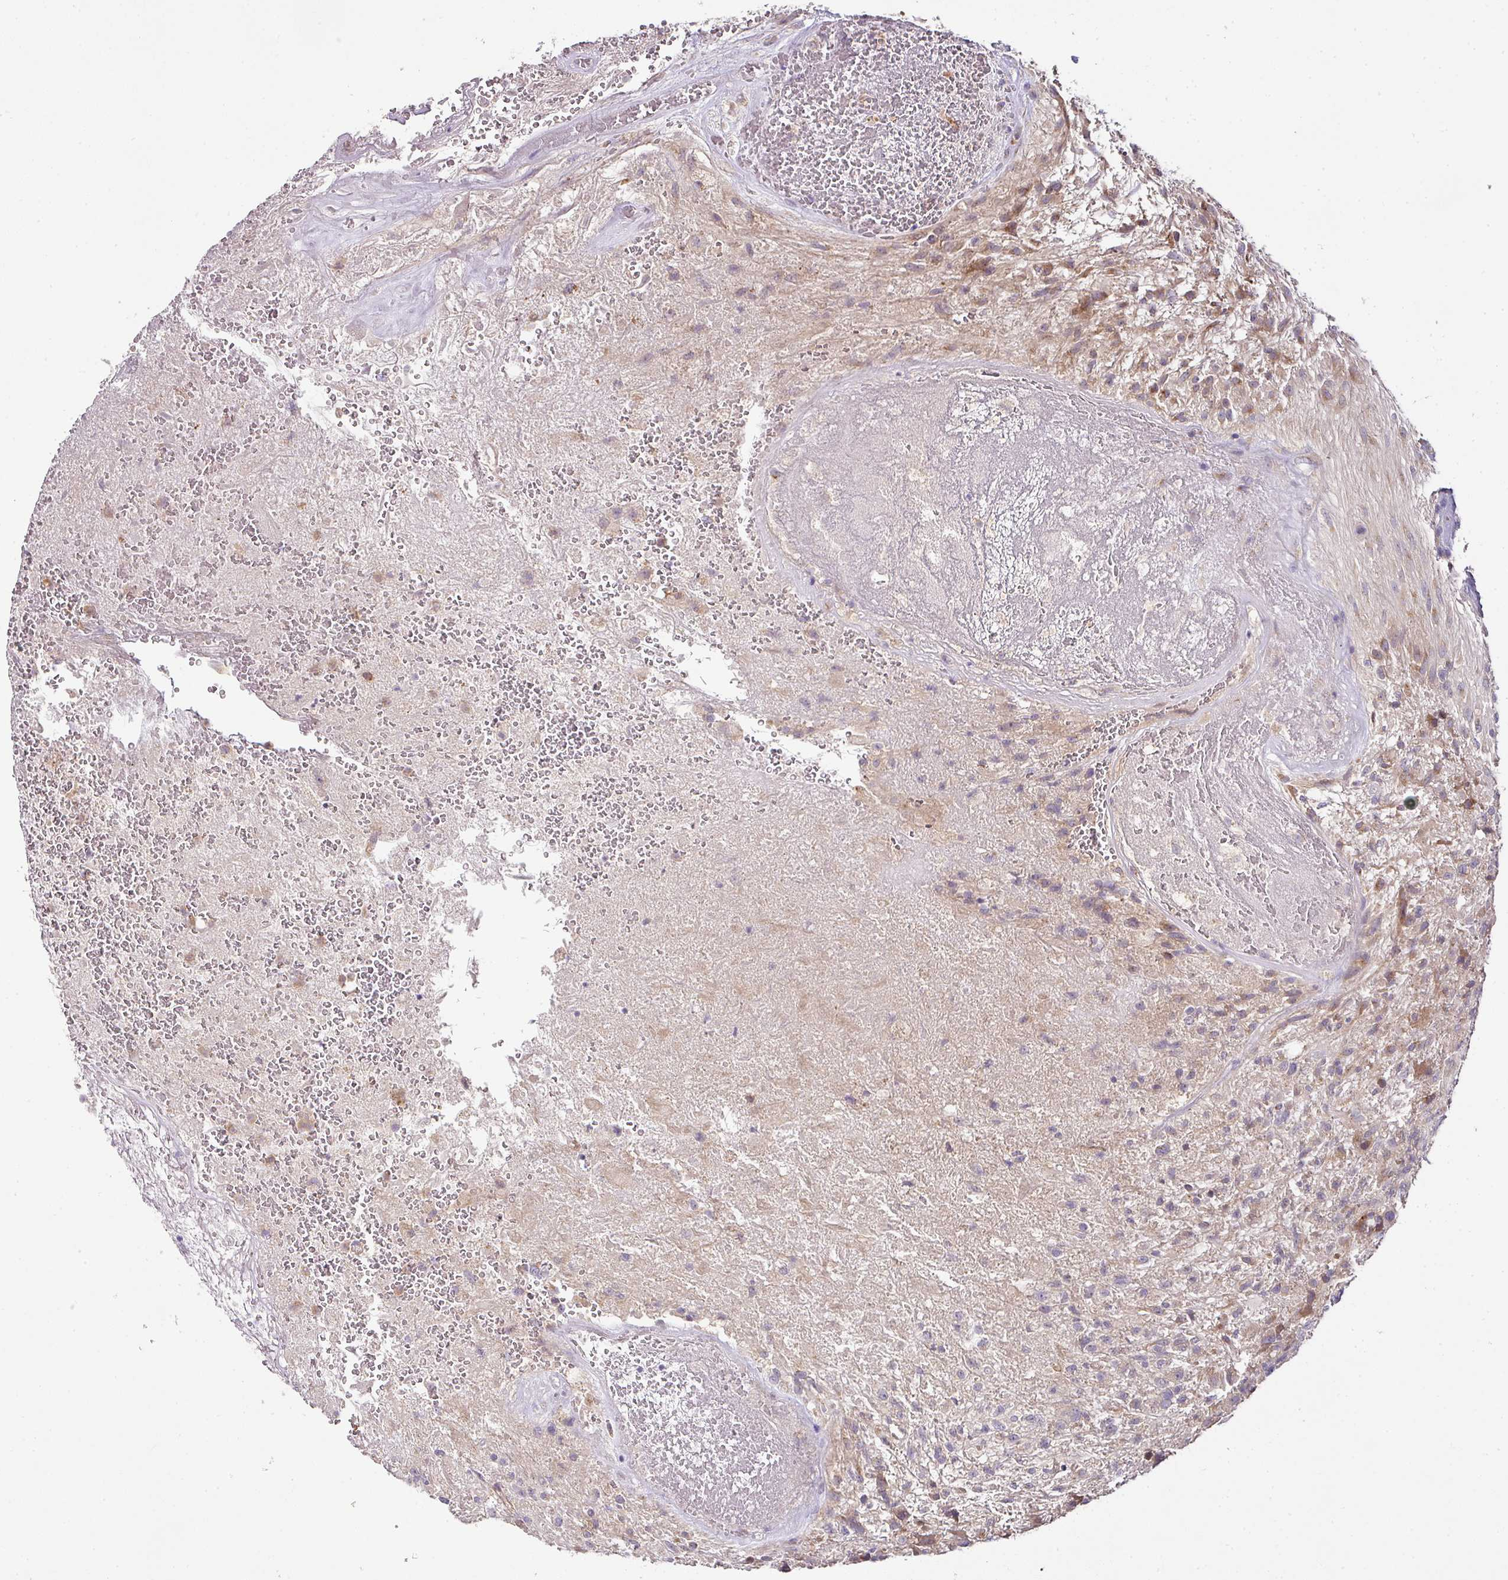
{"staining": {"intensity": "moderate", "quantity": "25%-75%", "location": "cytoplasmic/membranous"}, "tissue": "glioma", "cell_type": "Tumor cells", "image_type": "cancer", "snomed": [{"axis": "morphology", "description": "Glioma, malignant, High grade"}, {"axis": "topography", "description": "Brain"}], "caption": "Tumor cells exhibit medium levels of moderate cytoplasmic/membranous expression in approximately 25%-75% of cells in glioma.", "gene": "SKIC2", "patient": {"sex": "male", "age": 56}}